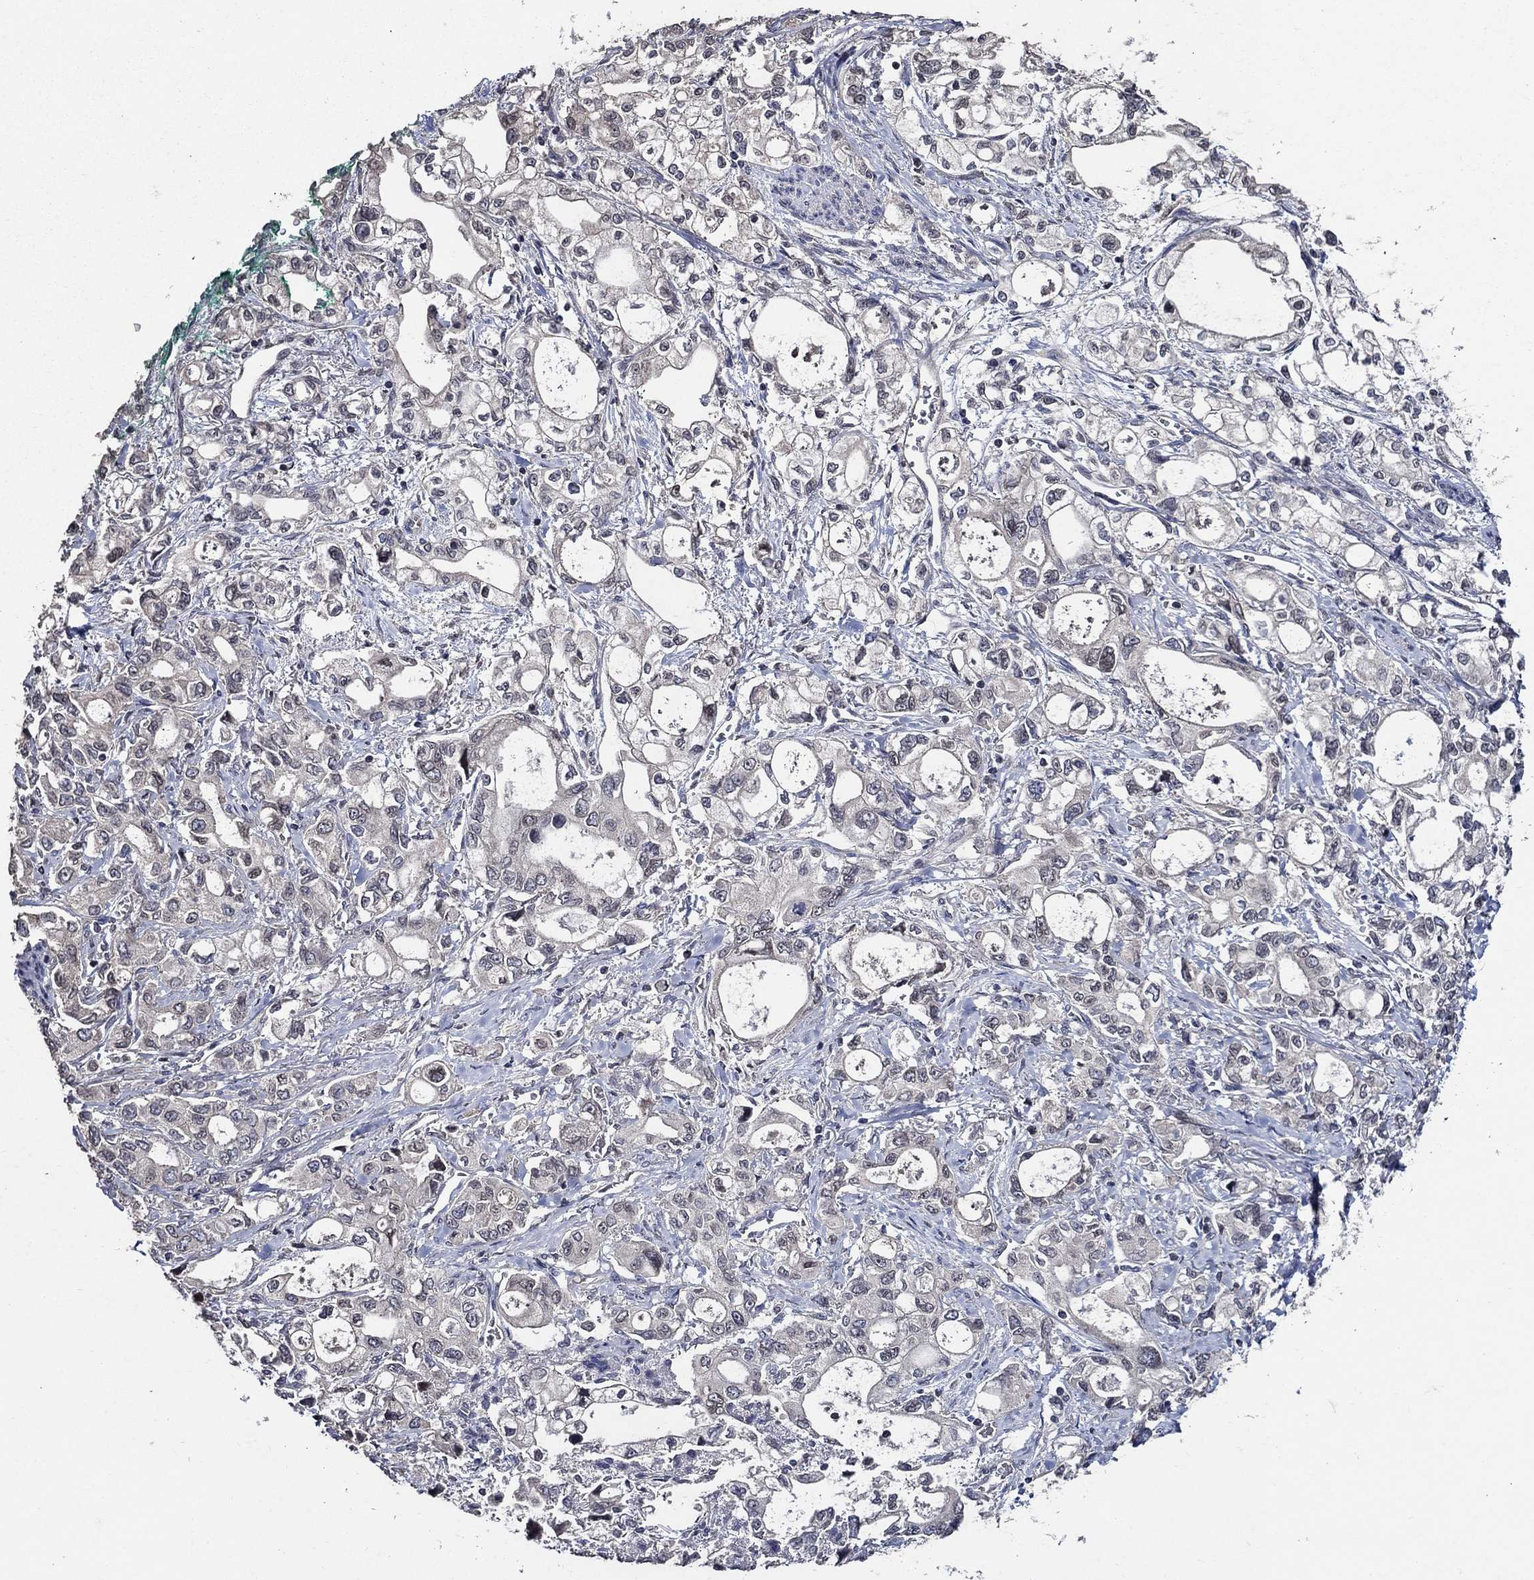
{"staining": {"intensity": "negative", "quantity": "none", "location": "none"}, "tissue": "stomach cancer", "cell_type": "Tumor cells", "image_type": "cancer", "snomed": [{"axis": "morphology", "description": "Adenocarcinoma, NOS"}, {"axis": "topography", "description": "Stomach"}], "caption": "IHC of stomach cancer (adenocarcinoma) exhibits no positivity in tumor cells. (DAB immunohistochemistry (IHC) with hematoxylin counter stain).", "gene": "HAP1", "patient": {"sex": "male", "age": 63}}